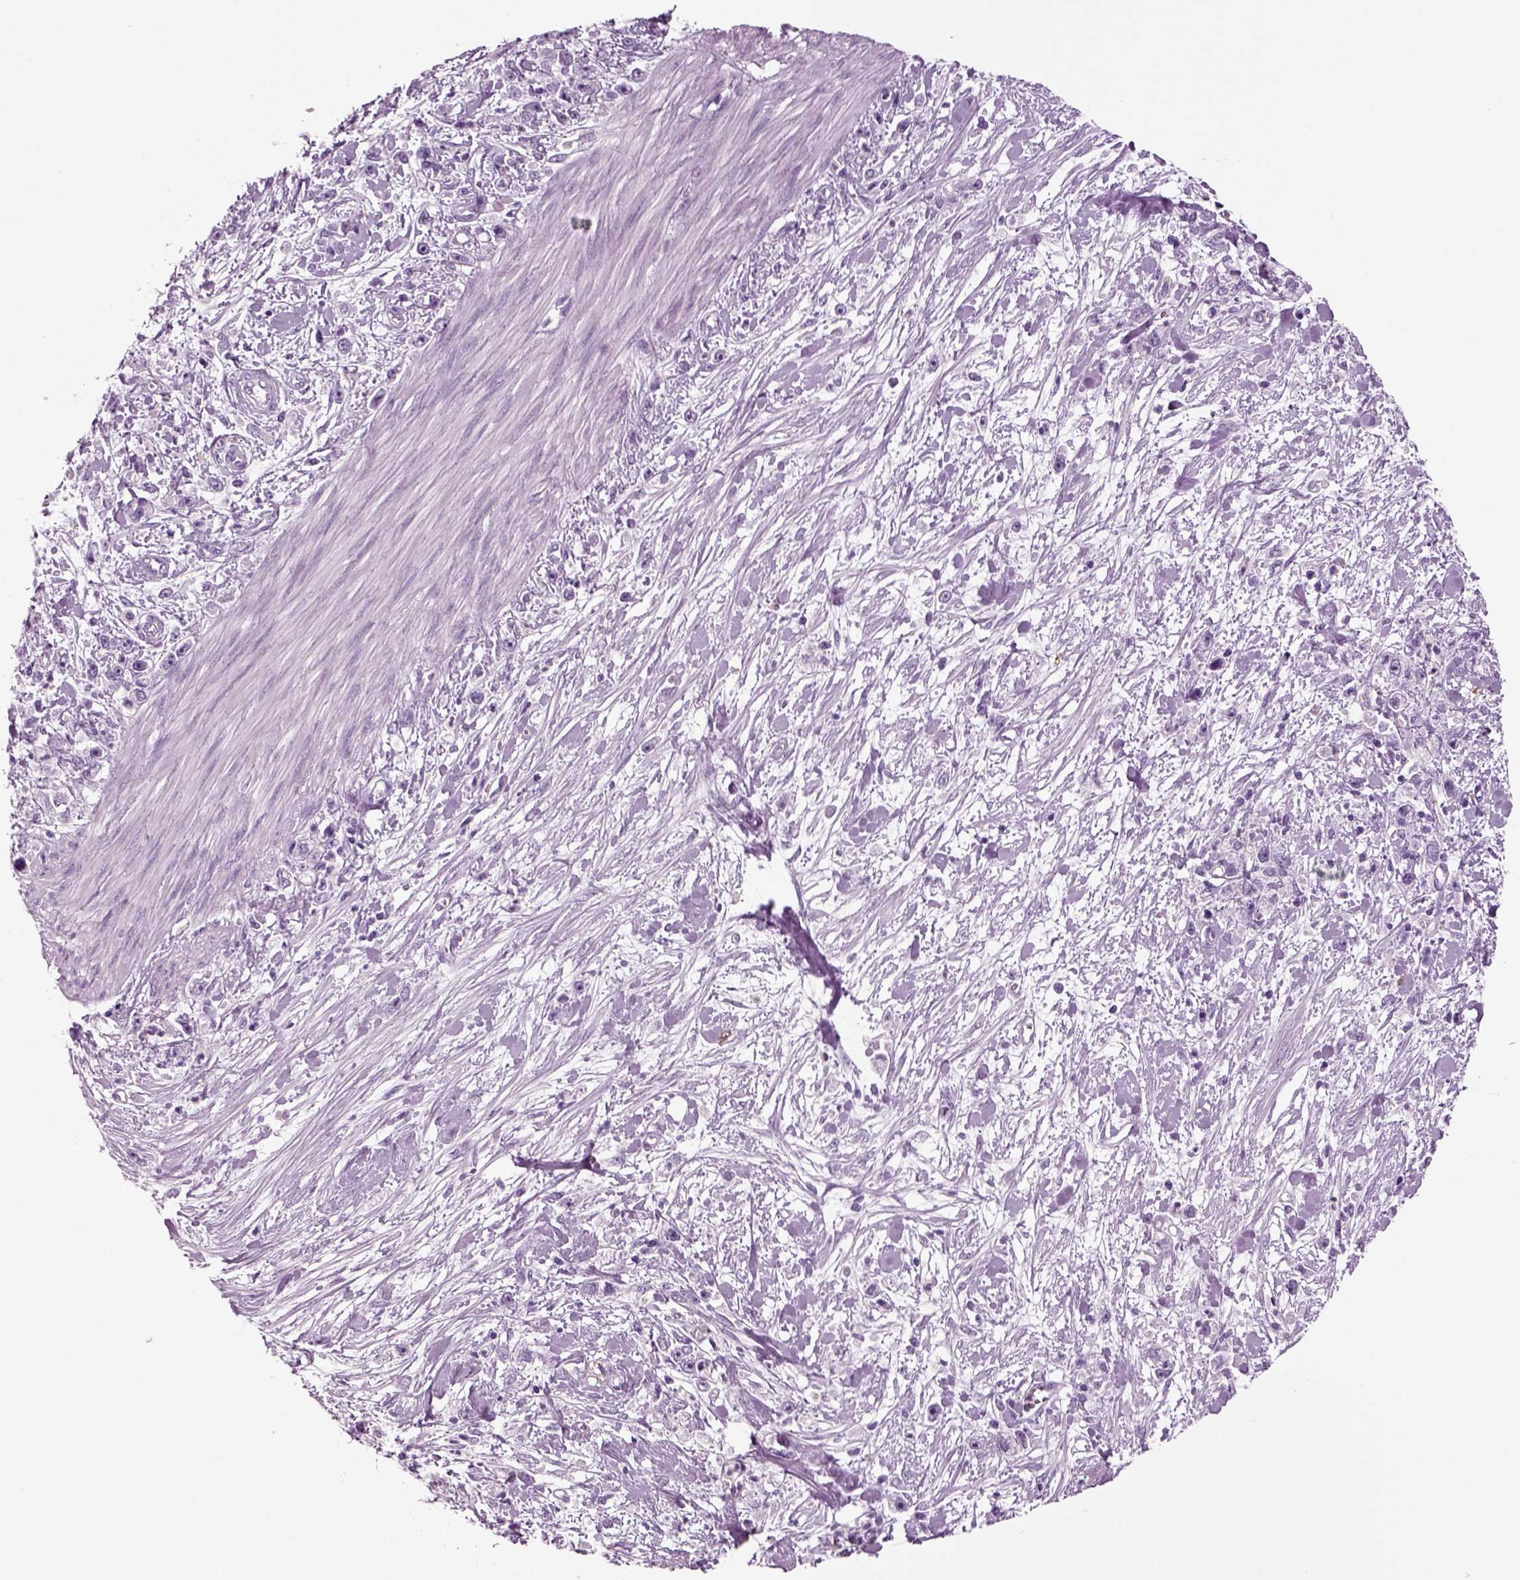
{"staining": {"intensity": "negative", "quantity": "none", "location": "none"}, "tissue": "stomach cancer", "cell_type": "Tumor cells", "image_type": "cancer", "snomed": [{"axis": "morphology", "description": "Adenocarcinoma, NOS"}, {"axis": "topography", "description": "Stomach"}], "caption": "A micrograph of stomach cancer stained for a protein displays no brown staining in tumor cells.", "gene": "CRABP1", "patient": {"sex": "female", "age": 59}}